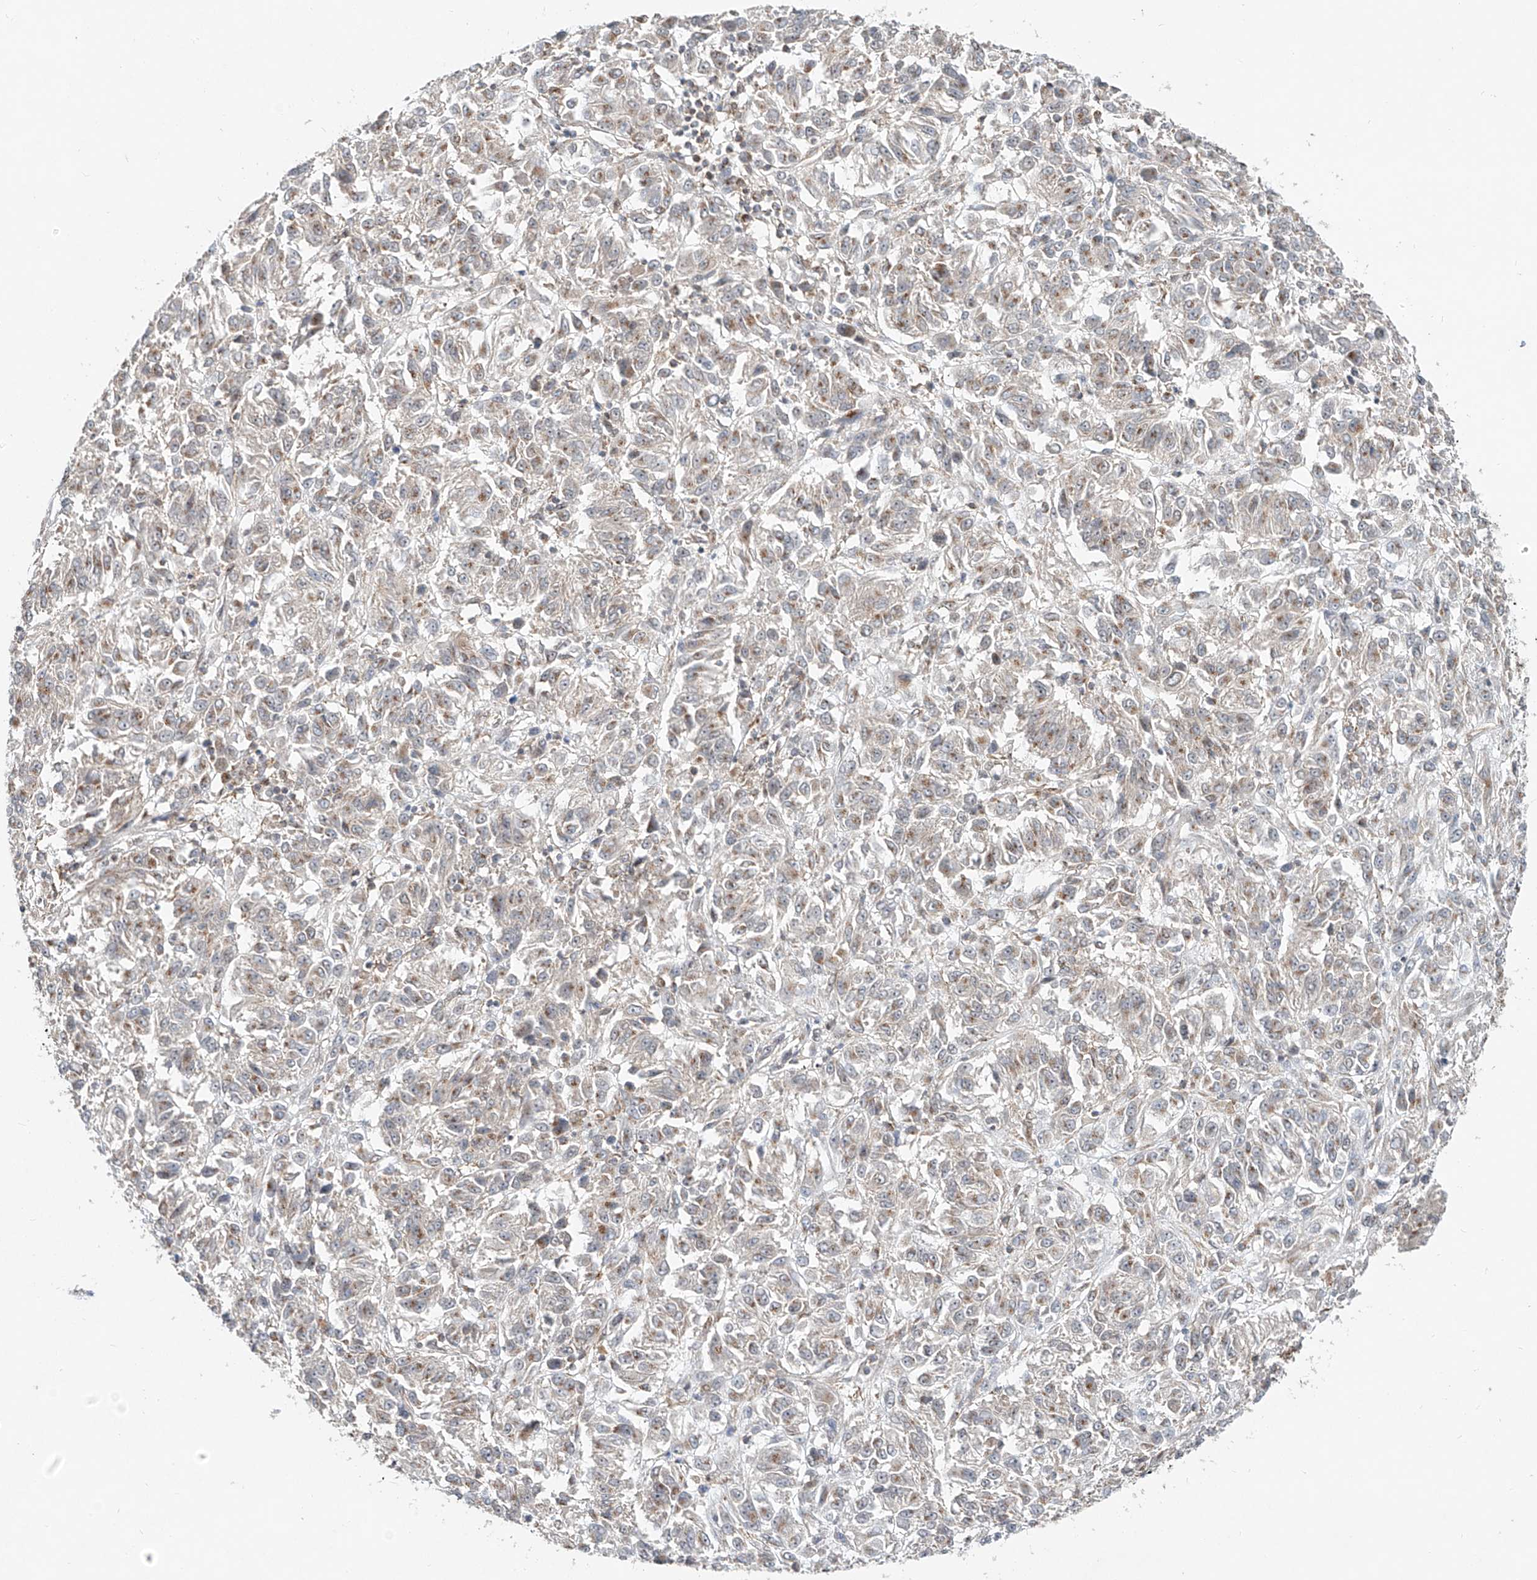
{"staining": {"intensity": "weak", "quantity": "25%-75%", "location": "cytoplasmic/membranous"}, "tissue": "melanoma", "cell_type": "Tumor cells", "image_type": "cancer", "snomed": [{"axis": "morphology", "description": "Malignant melanoma, Metastatic site"}, {"axis": "topography", "description": "Lung"}], "caption": "A brown stain highlights weak cytoplasmic/membranous expression of a protein in human melanoma tumor cells.", "gene": "CUX1", "patient": {"sex": "male", "age": 64}}